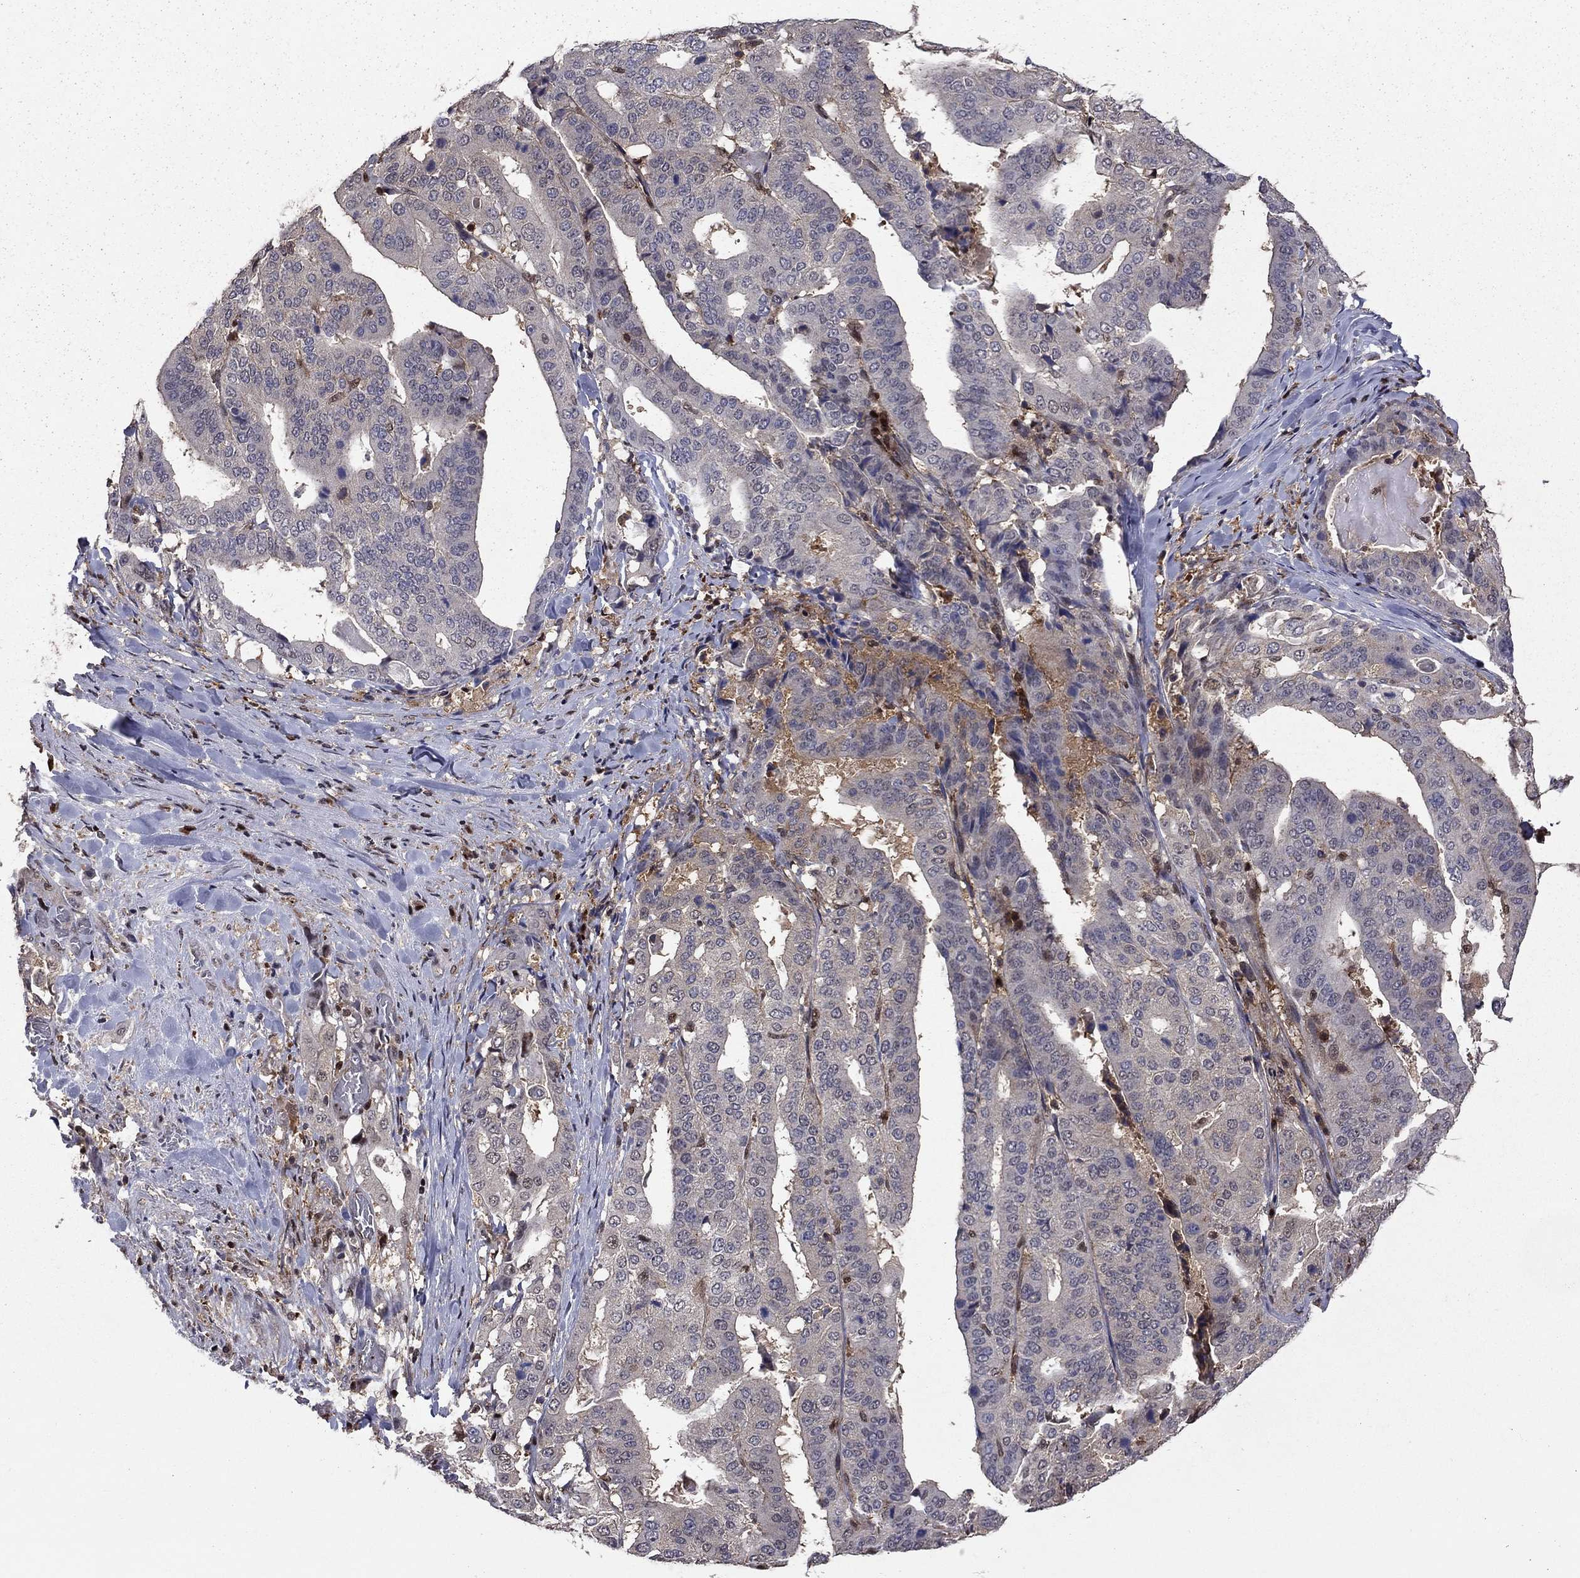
{"staining": {"intensity": "weak", "quantity": "<25%", "location": "cytoplasmic/membranous"}, "tissue": "stomach cancer", "cell_type": "Tumor cells", "image_type": "cancer", "snomed": [{"axis": "morphology", "description": "Adenocarcinoma, NOS"}, {"axis": "topography", "description": "Stomach"}], "caption": "Tumor cells are negative for protein expression in human stomach cancer (adenocarcinoma). The staining is performed using DAB brown chromogen with nuclei counter-stained in using hematoxylin.", "gene": "APPBP2", "patient": {"sex": "male", "age": 48}}